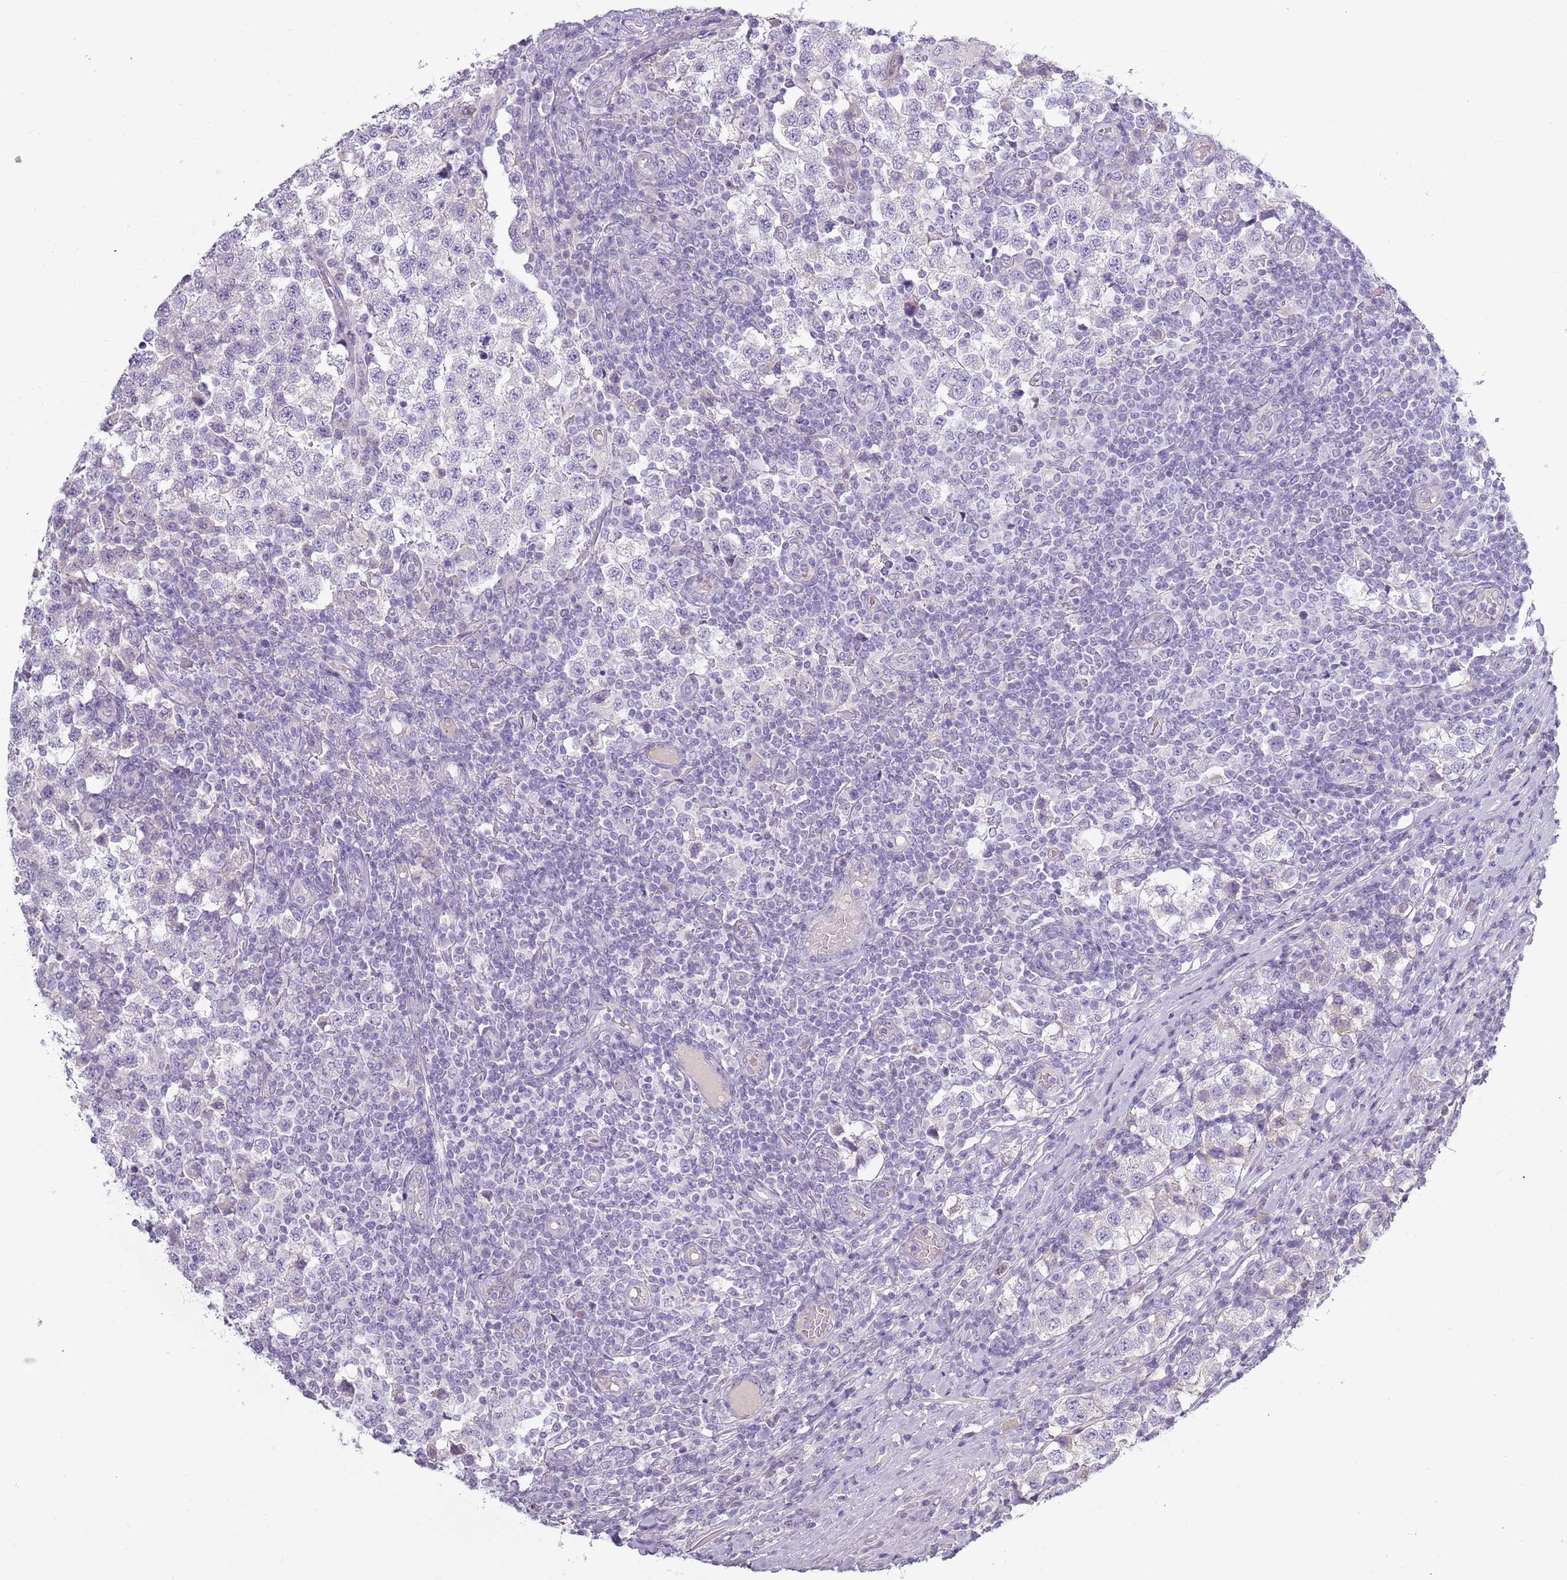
{"staining": {"intensity": "negative", "quantity": "none", "location": "none"}, "tissue": "testis cancer", "cell_type": "Tumor cells", "image_type": "cancer", "snomed": [{"axis": "morphology", "description": "Seminoma, NOS"}, {"axis": "topography", "description": "Testis"}], "caption": "Protein analysis of seminoma (testis) exhibits no significant staining in tumor cells.", "gene": "TNFRSF6B", "patient": {"sex": "male", "age": 34}}